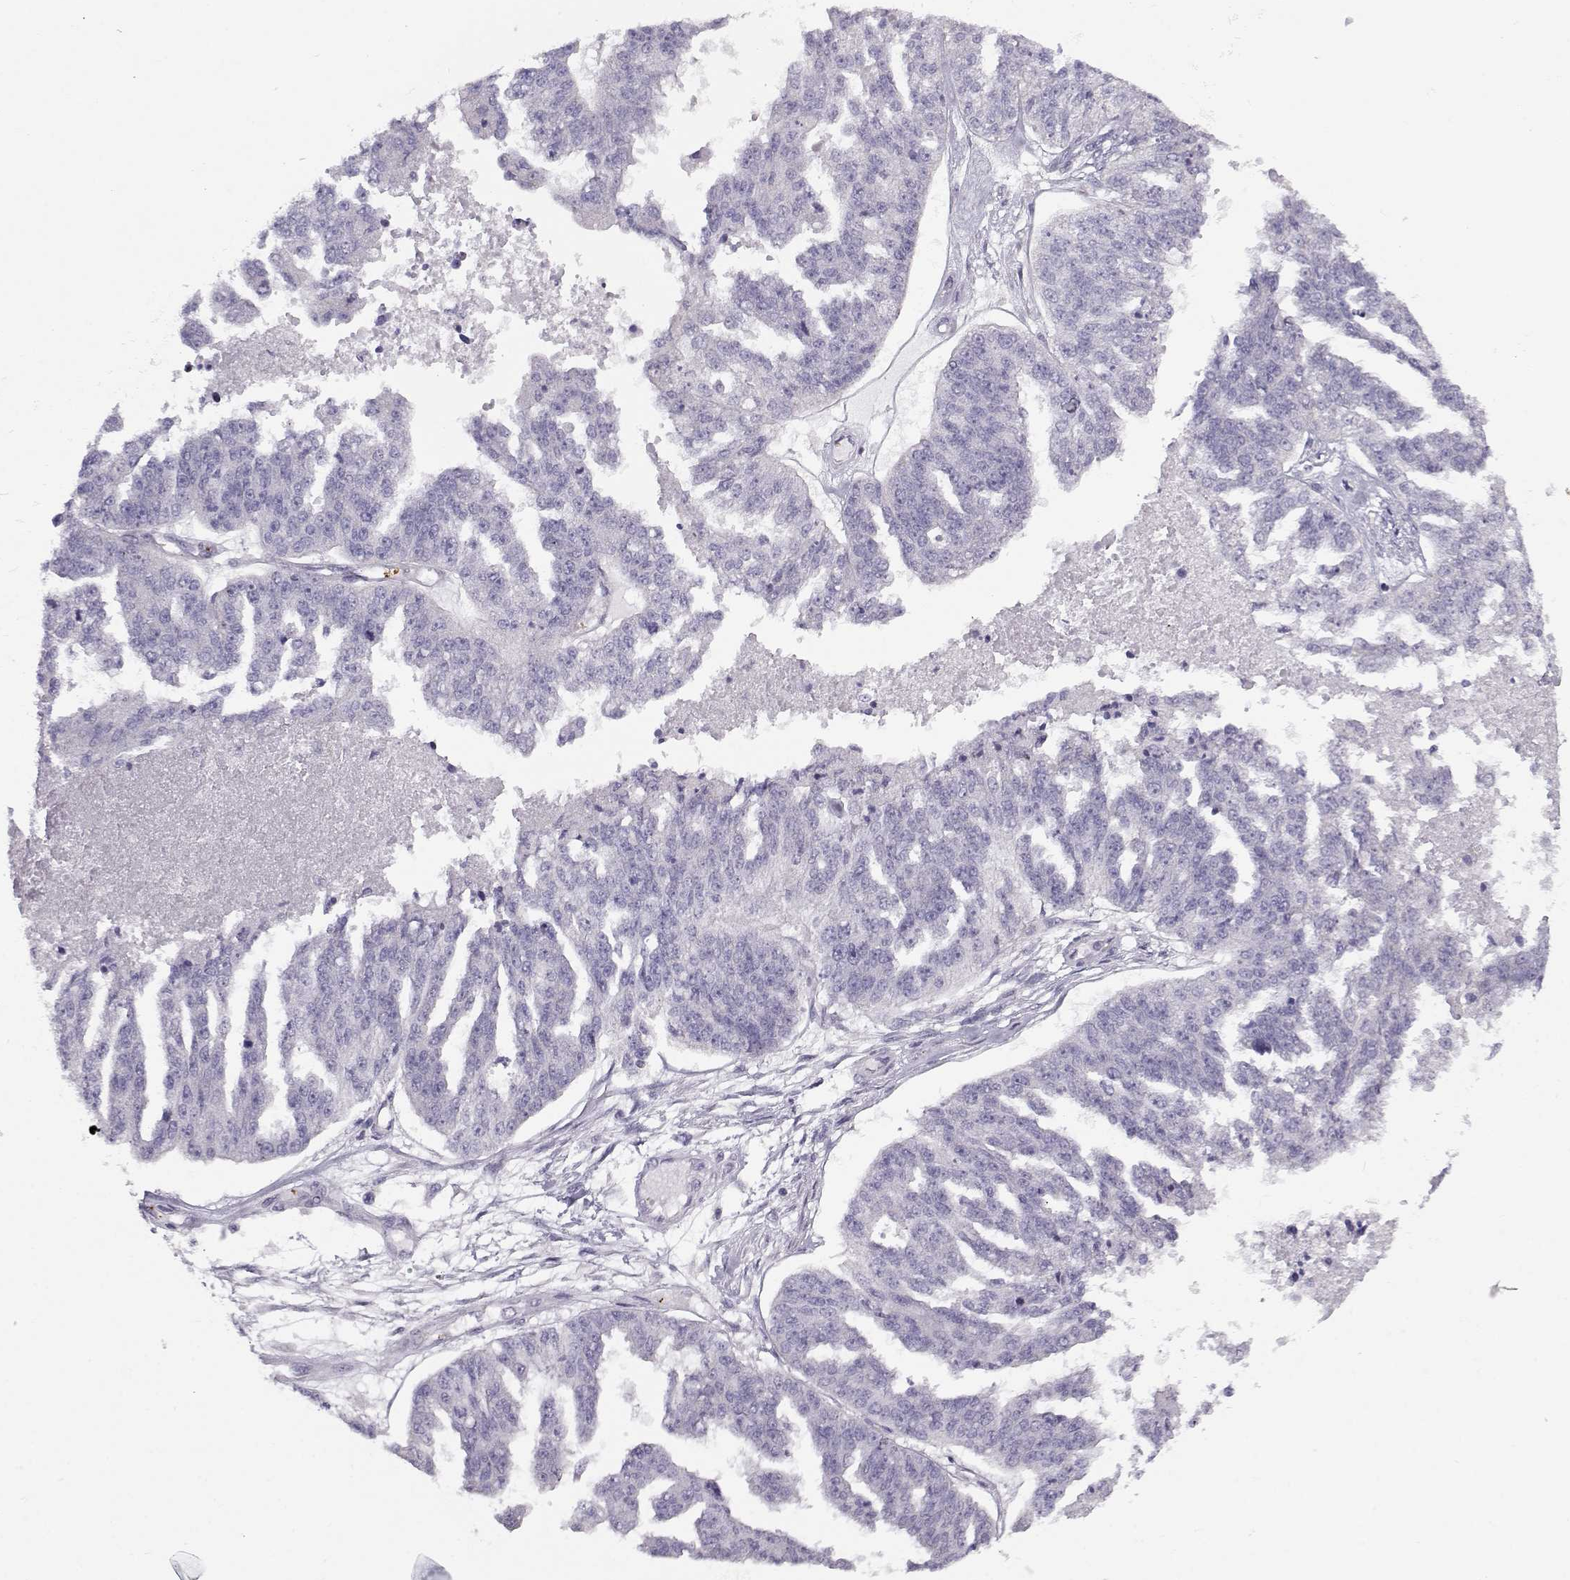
{"staining": {"intensity": "negative", "quantity": "none", "location": "none"}, "tissue": "ovarian cancer", "cell_type": "Tumor cells", "image_type": "cancer", "snomed": [{"axis": "morphology", "description": "Cystadenocarcinoma, serous, NOS"}, {"axis": "topography", "description": "Ovary"}], "caption": "Ovarian serous cystadenocarcinoma was stained to show a protein in brown. There is no significant staining in tumor cells.", "gene": "KLF17", "patient": {"sex": "female", "age": 58}}